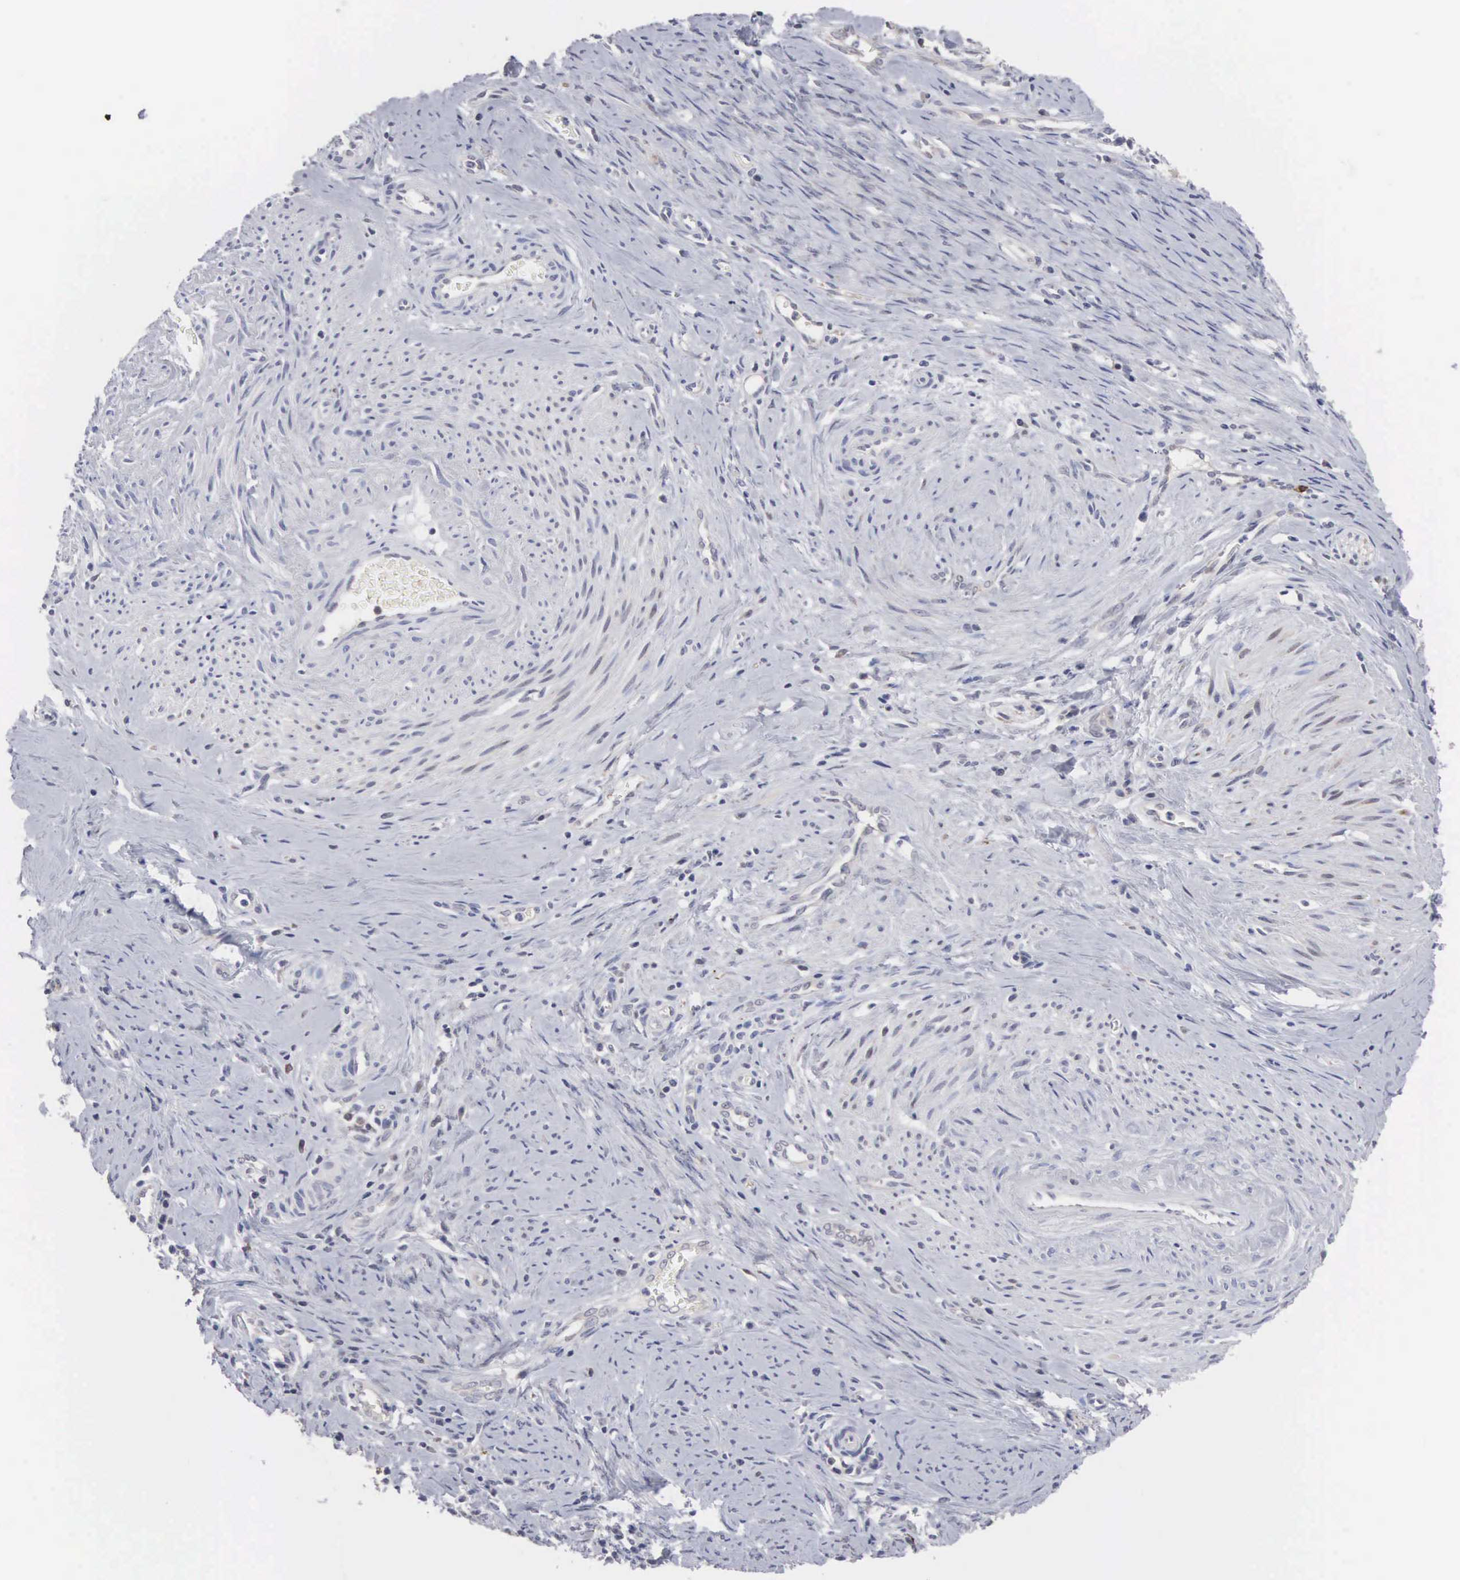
{"staining": {"intensity": "negative", "quantity": "none", "location": "none"}, "tissue": "cervical cancer", "cell_type": "Tumor cells", "image_type": "cancer", "snomed": [{"axis": "morphology", "description": "Squamous cell carcinoma, NOS"}, {"axis": "topography", "description": "Cervix"}], "caption": "DAB immunohistochemical staining of squamous cell carcinoma (cervical) demonstrates no significant positivity in tumor cells.", "gene": "ACOT4", "patient": {"sex": "female", "age": 41}}